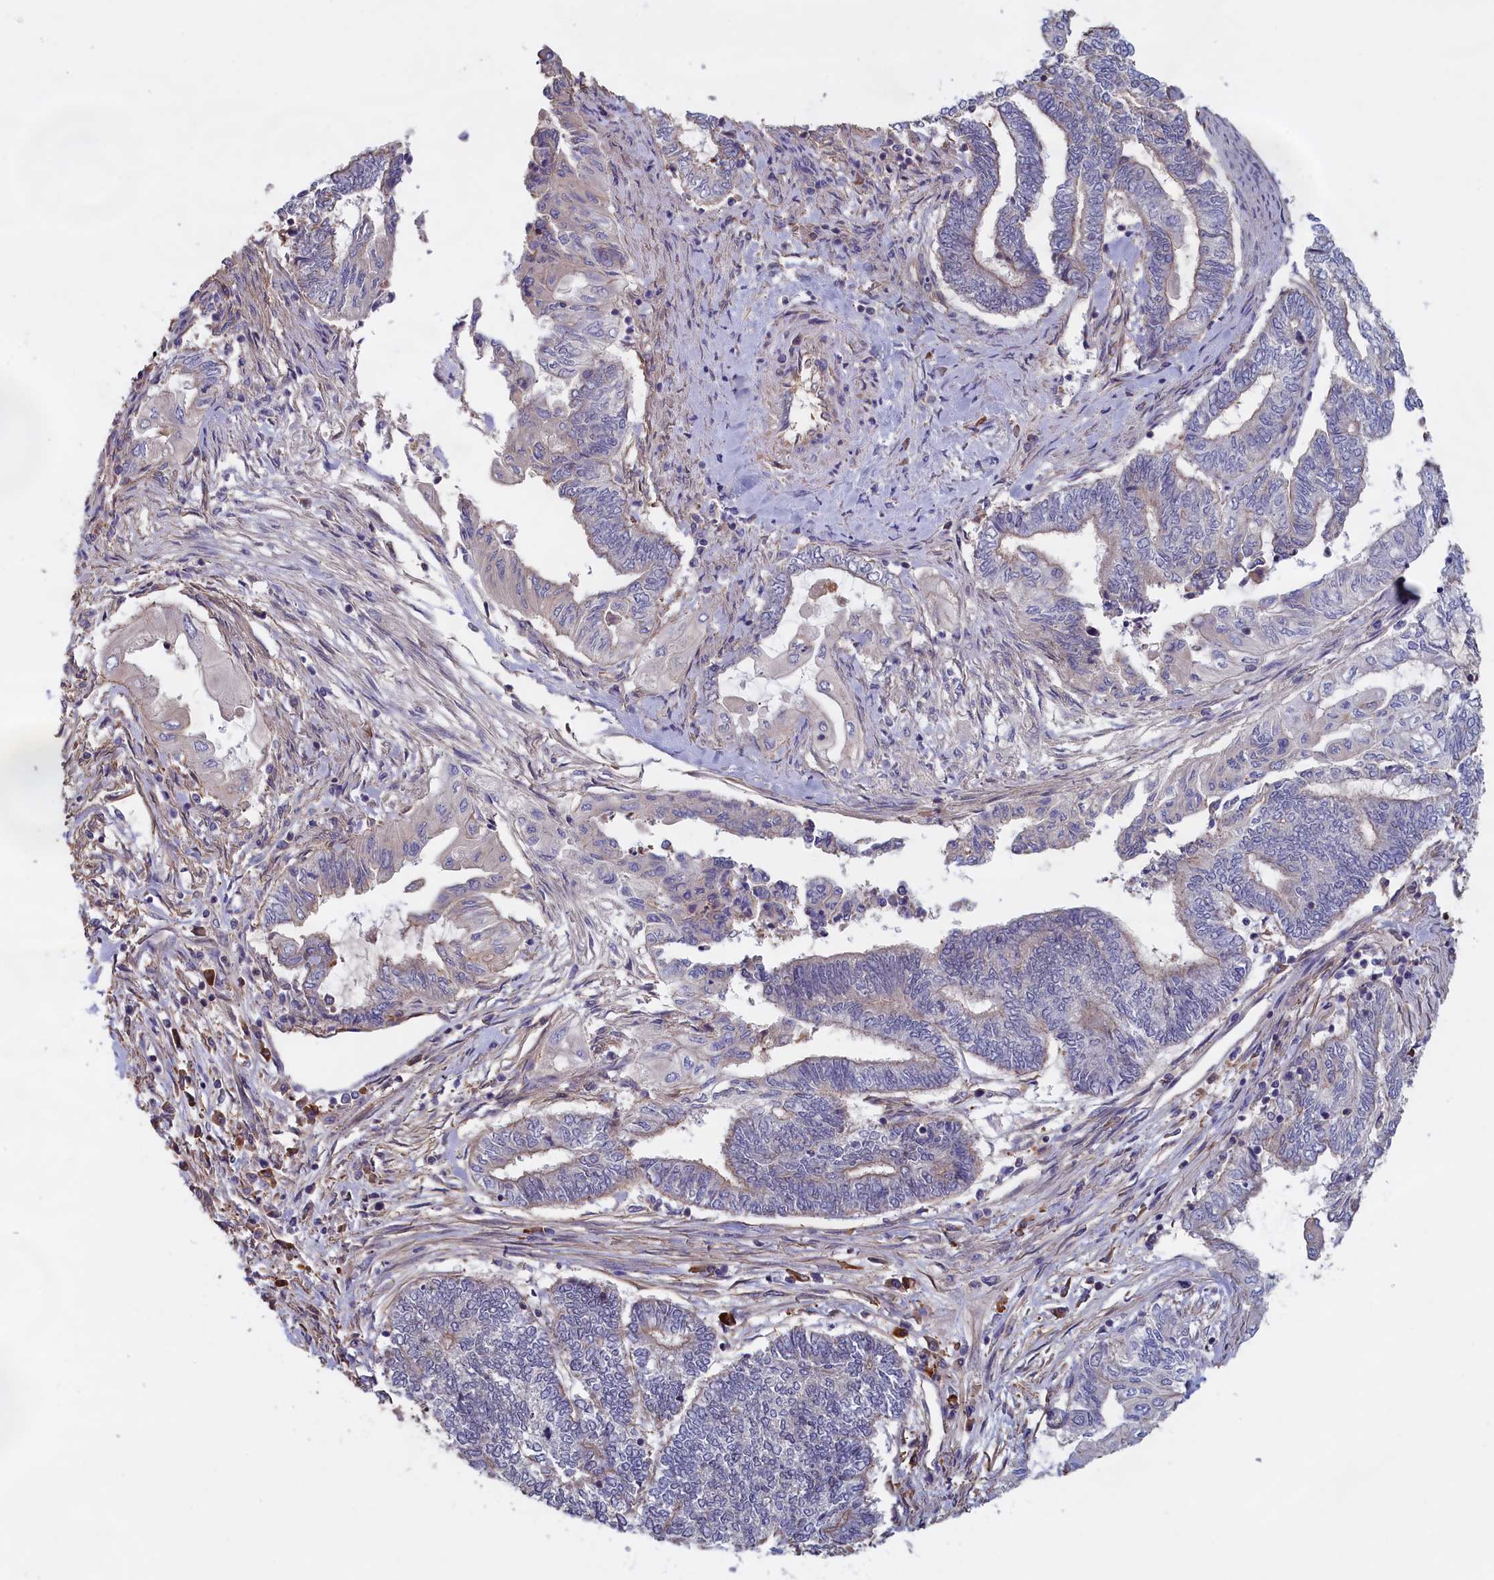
{"staining": {"intensity": "moderate", "quantity": "<25%", "location": "cytoplasmic/membranous"}, "tissue": "endometrial cancer", "cell_type": "Tumor cells", "image_type": "cancer", "snomed": [{"axis": "morphology", "description": "Adenocarcinoma, NOS"}, {"axis": "topography", "description": "Uterus"}, {"axis": "topography", "description": "Endometrium"}], "caption": "IHC histopathology image of neoplastic tissue: endometrial cancer (adenocarcinoma) stained using IHC shows low levels of moderate protein expression localized specifically in the cytoplasmic/membranous of tumor cells, appearing as a cytoplasmic/membranous brown color.", "gene": "ANKRD2", "patient": {"sex": "female", "age": 70}}